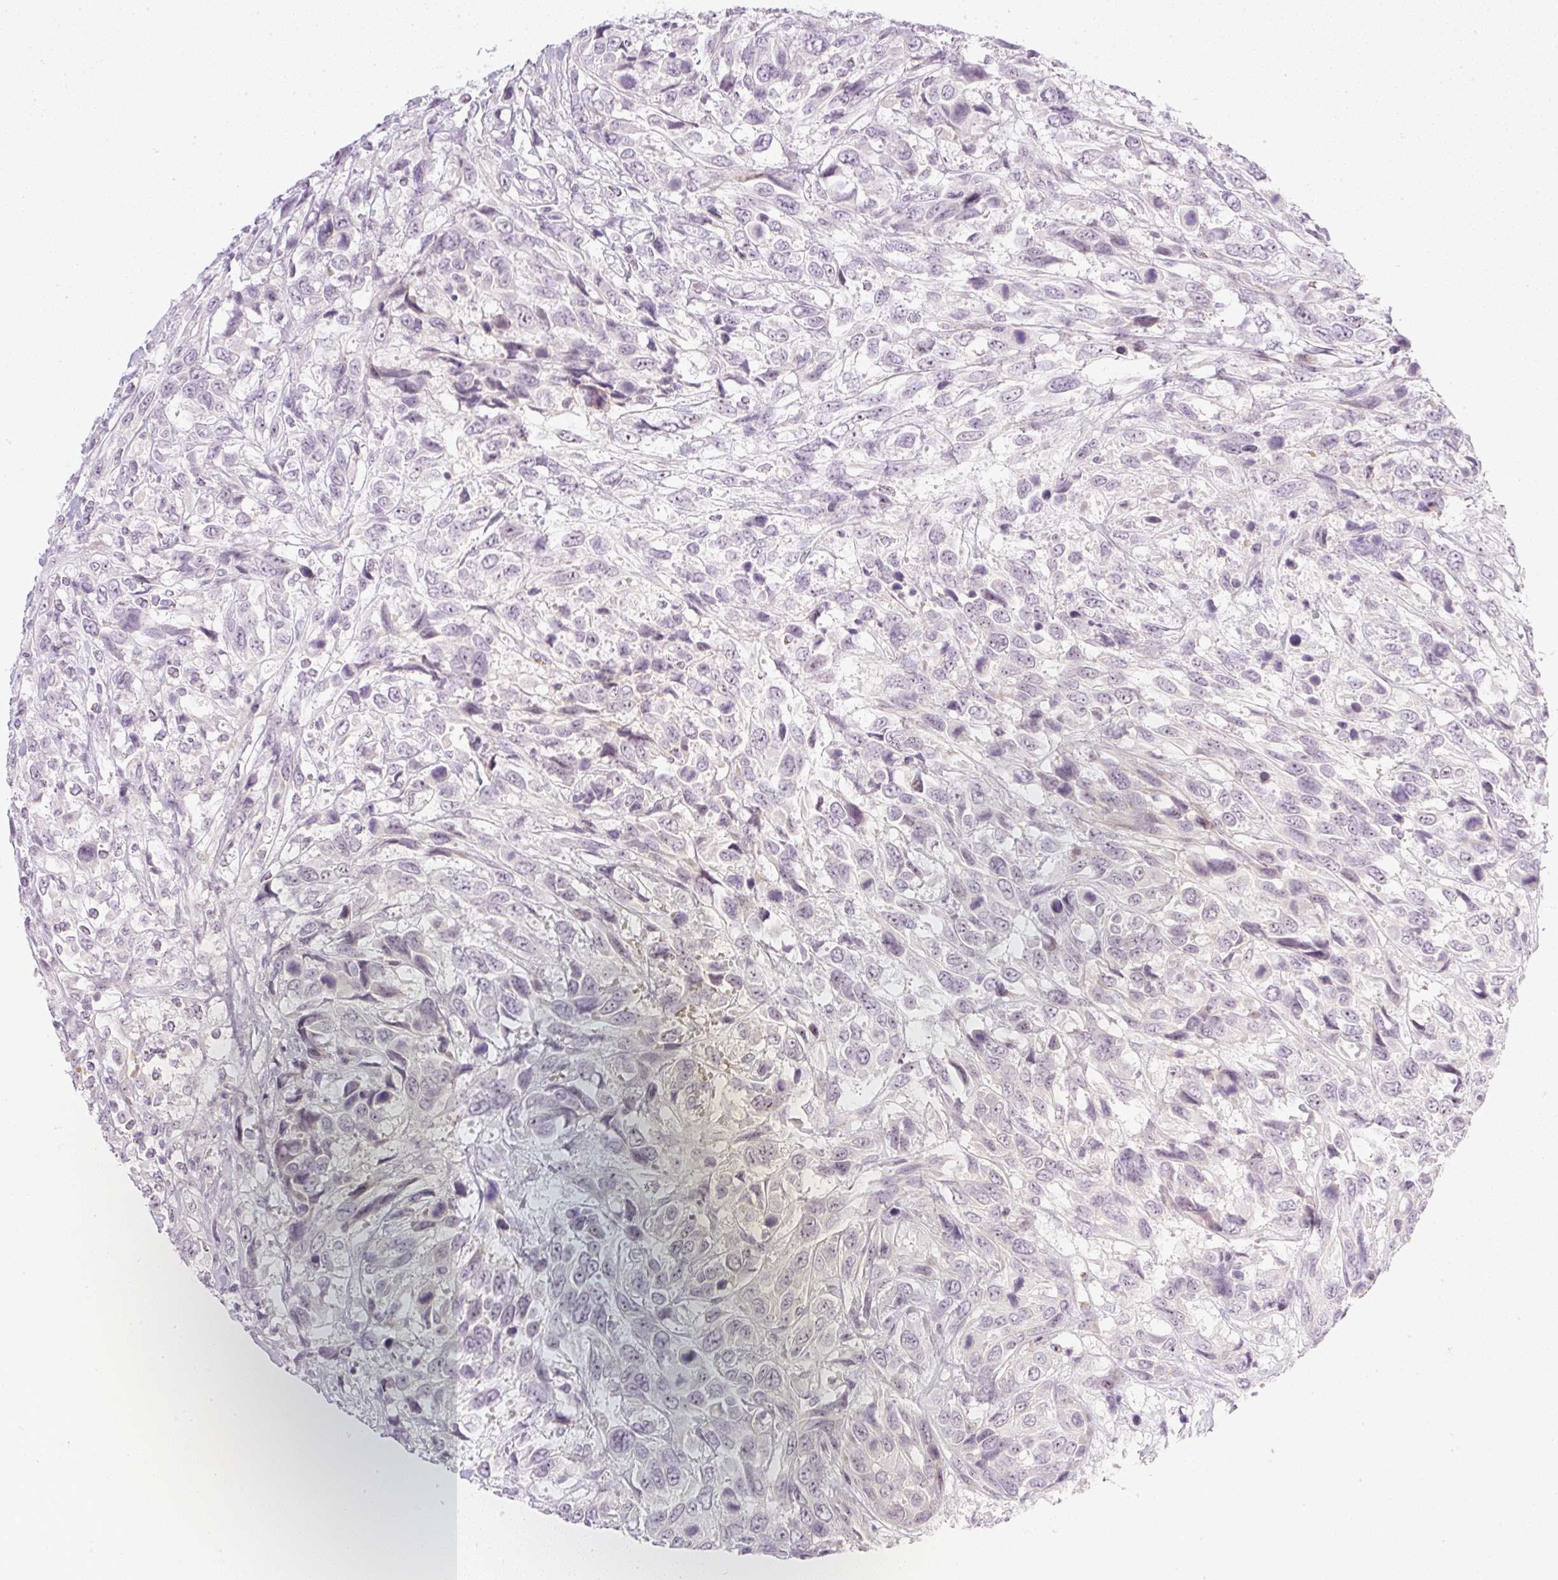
{"staining": {"intensity": "negative", "quantity": "none", "location": "none"}, "tissue": "urothelial cancer", "cell_type": "Tumor cells", "image_type": "cancer", "snomed": [{"axis": "morphology", "description": "Urothelial carcinoma, High grade"}, {"axis": "topography", "description": "Urinary bladder"}], "caption": "Urothelial cancer stained for a protein using immunohistochemistry shows no staining tumor cells.", "gene": "AAR2", "patient": {"sex": "female", "age": 70}}